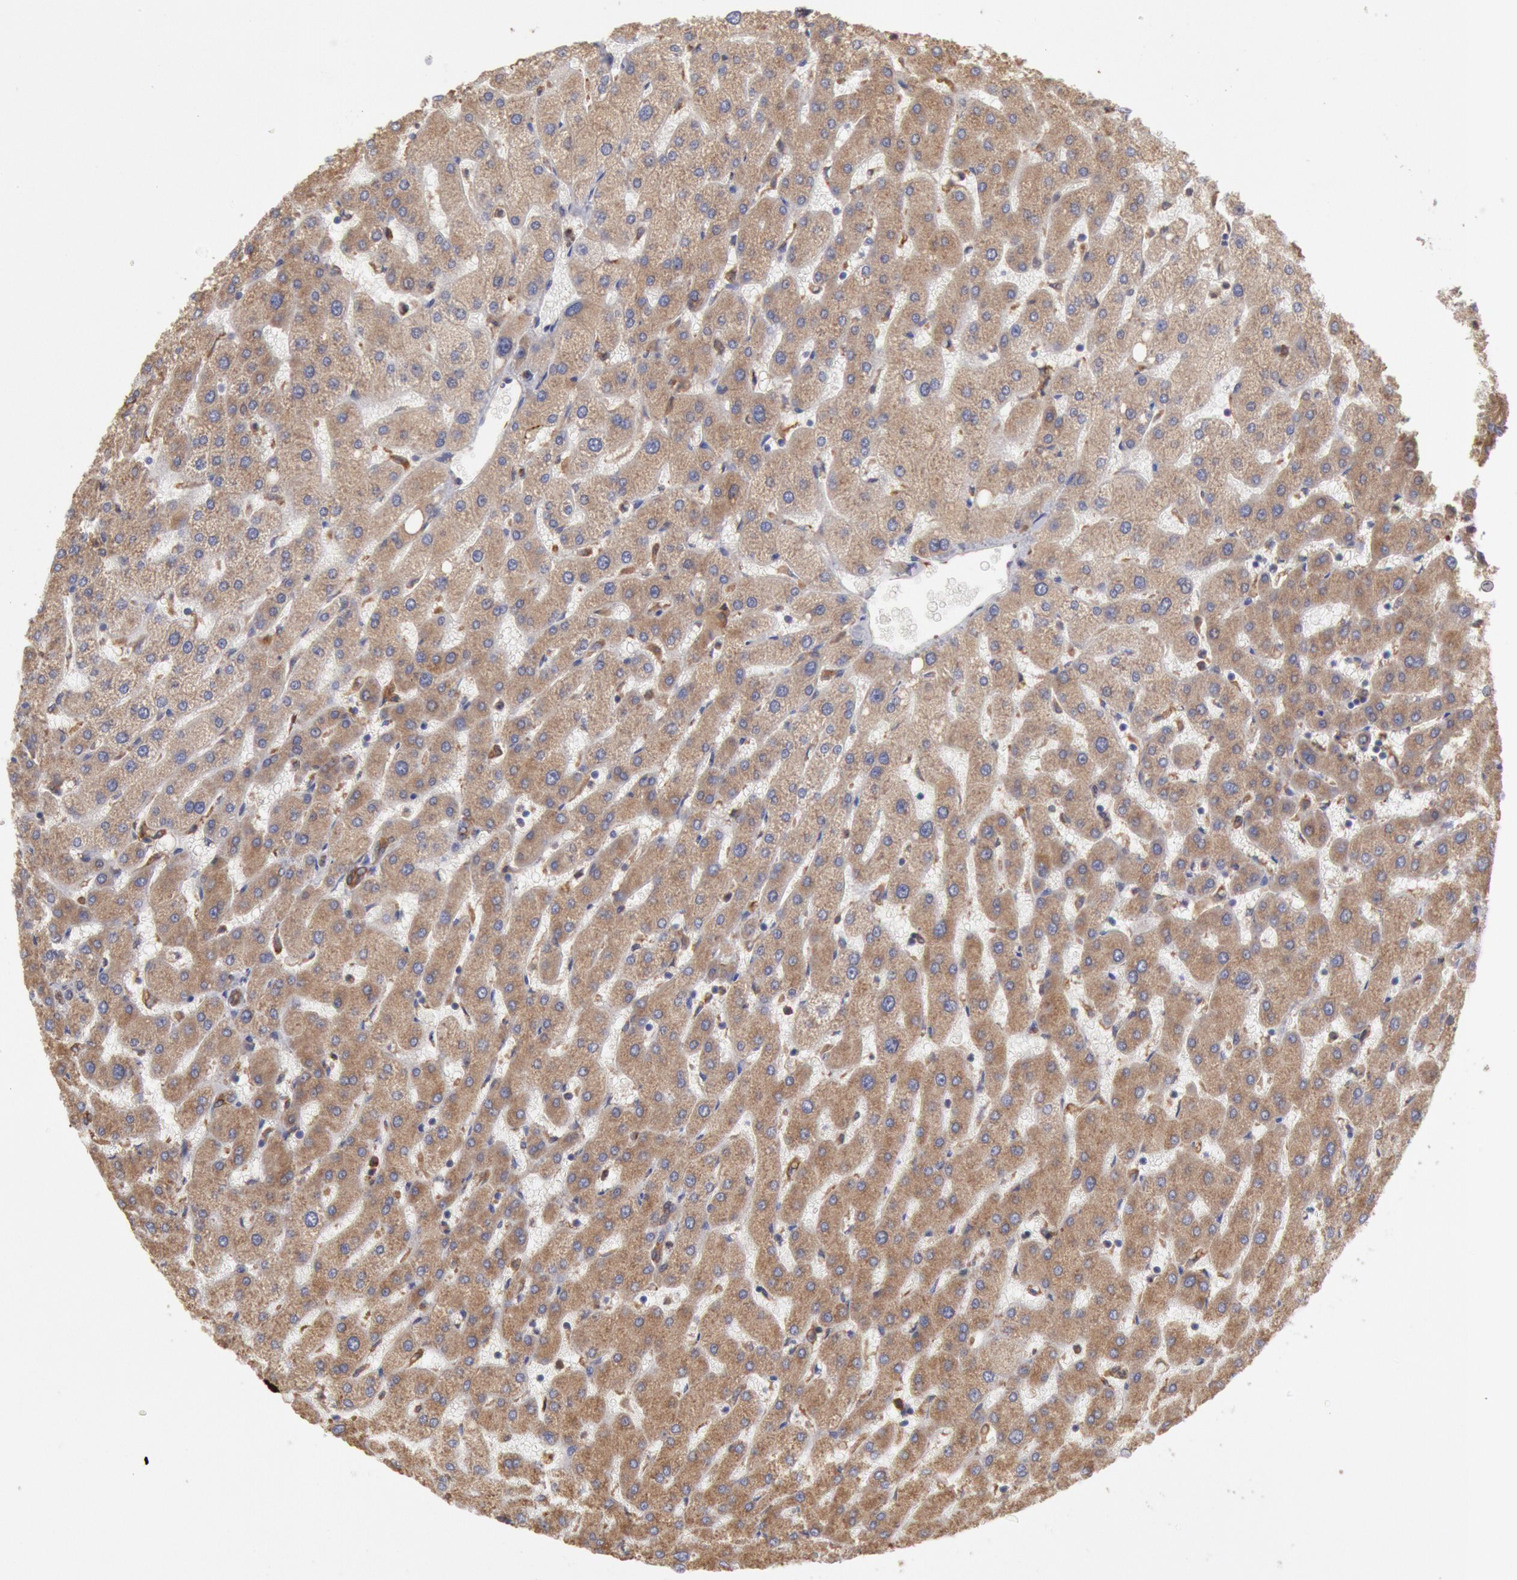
{"staining": {"intensity": "weak", "quantity": ">75%", "location": "cytoplasmic/membranous"}, "tissue": "liver", "cell_type": "Cholangiocytes", "image_type": "normal", "snomed": [{"axis": "morphology", "description": "Normal tissue, NOS"}, {"axis": "topography", "description": "Liver"}], "caption": "Immunohistochemistry micrograph of benign liver: liver stained using immunohistochemistry shows low levels of weak protein expression localized specifically in the cytoplasmic/membranous of cholangiocytes, appearing as a cytoplasmic/membranous brown color.", "gene": "ERP44", "patient": {"sex": "male", "age": 67}}